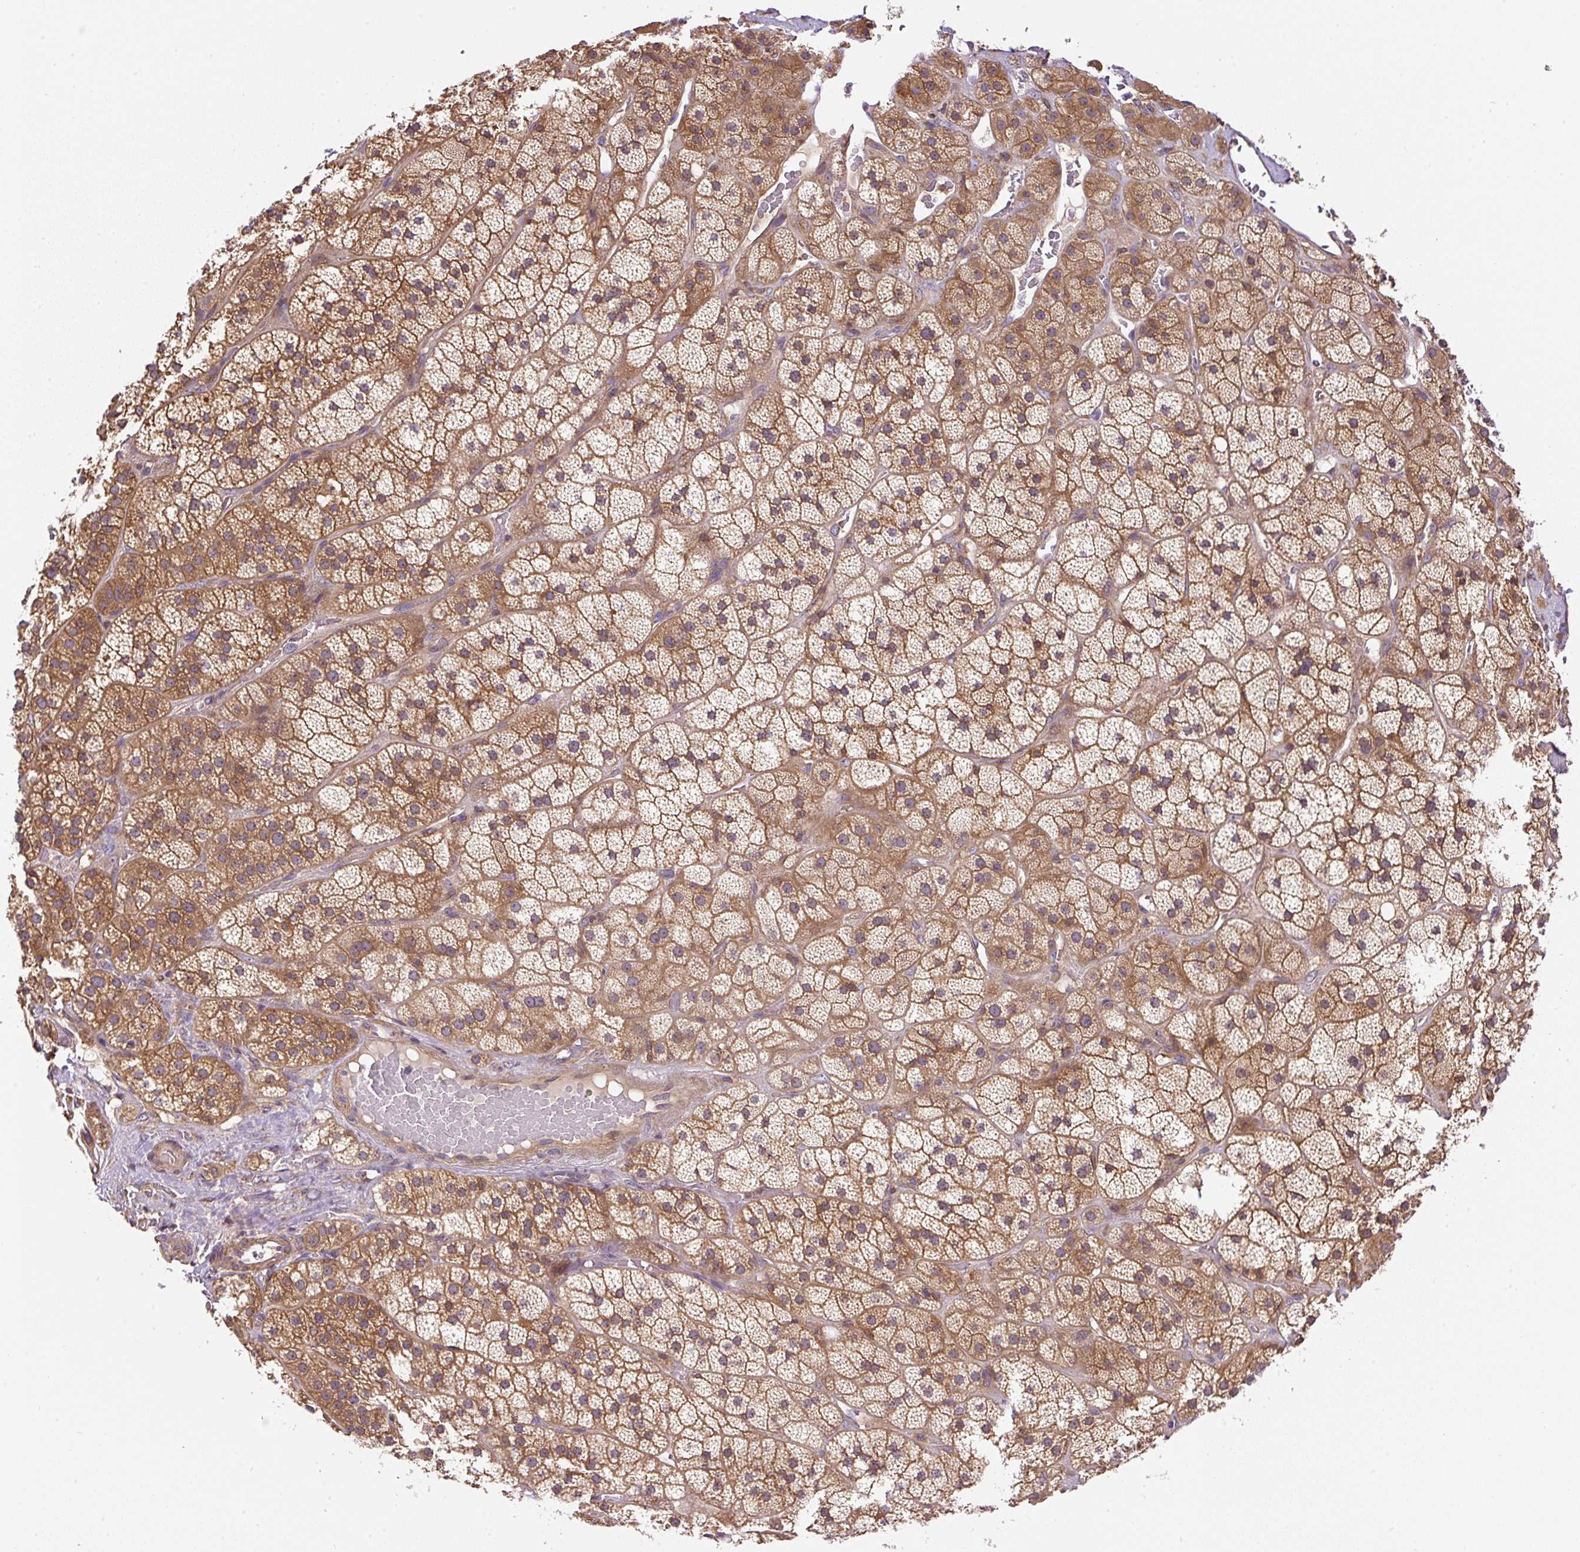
{"staining": {"intensity": "moderate", "quantity": ">75%", "location": "cytoplasmic/membranous"}, "tissue": "adrenal gland", "cell_type": "Glandular cells", "image_type": "normal", "snomed": [{"axis": "morphology", "description": "Normal tissue, NOS"}, {"axis": "topography", "description": "Adrenal gland"}], "caption": "About >75% of glandular cells in normal human adrenal gland demonstrate moderate cytoplasmic/membranous protein positivity as visualized by brown immunohistochemical staining.", "gene": "CCDC28A", "patient": {"sex": "male", "age": 57}}